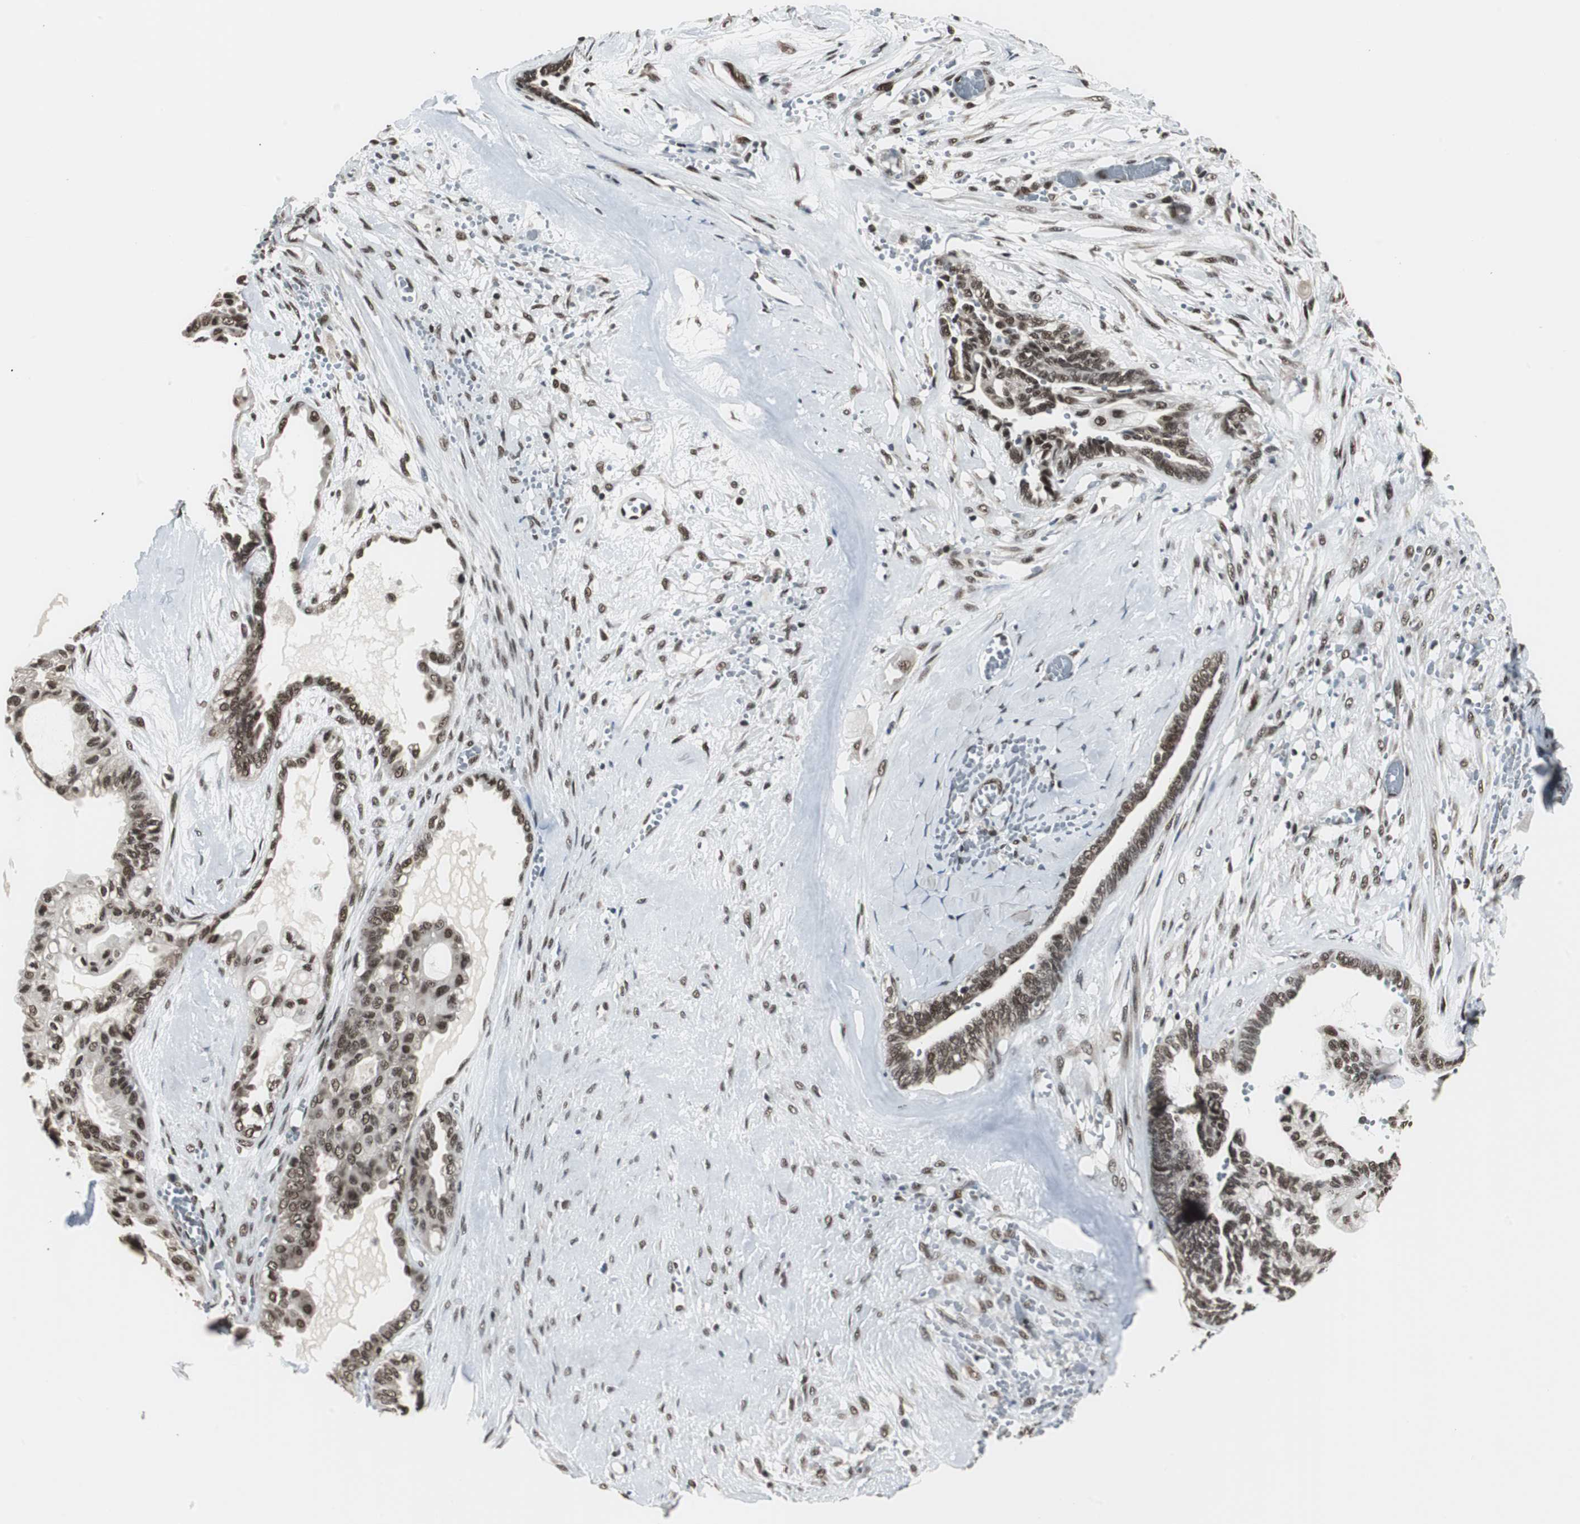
{"staining": {"intensity": "strong", "quantity": ">75%", "location": "nuclear"}, "tissue": "ovarian cancer", "cell_type": "Tumor cells", "image_type": "cancer", "snomed": [{"axis": "morphology", "description": "Carcinoma, NOS"}, {"axis": "morphology", "description": "Carcinoma, endometroid"}, {"axis": "topography", "description": "Ovary"}], "caption": "Immunohistochemistry (IHC) image of neoplastic tissue: human ovarian cancer stained using immunohistochemistry reveals high levels of strong protein expression localized specifically in the nuclear of tumor cells, appearing as a nuclear brown color.", "gene": "CDK9", "patient": {"sex": "female", "age": 50}}